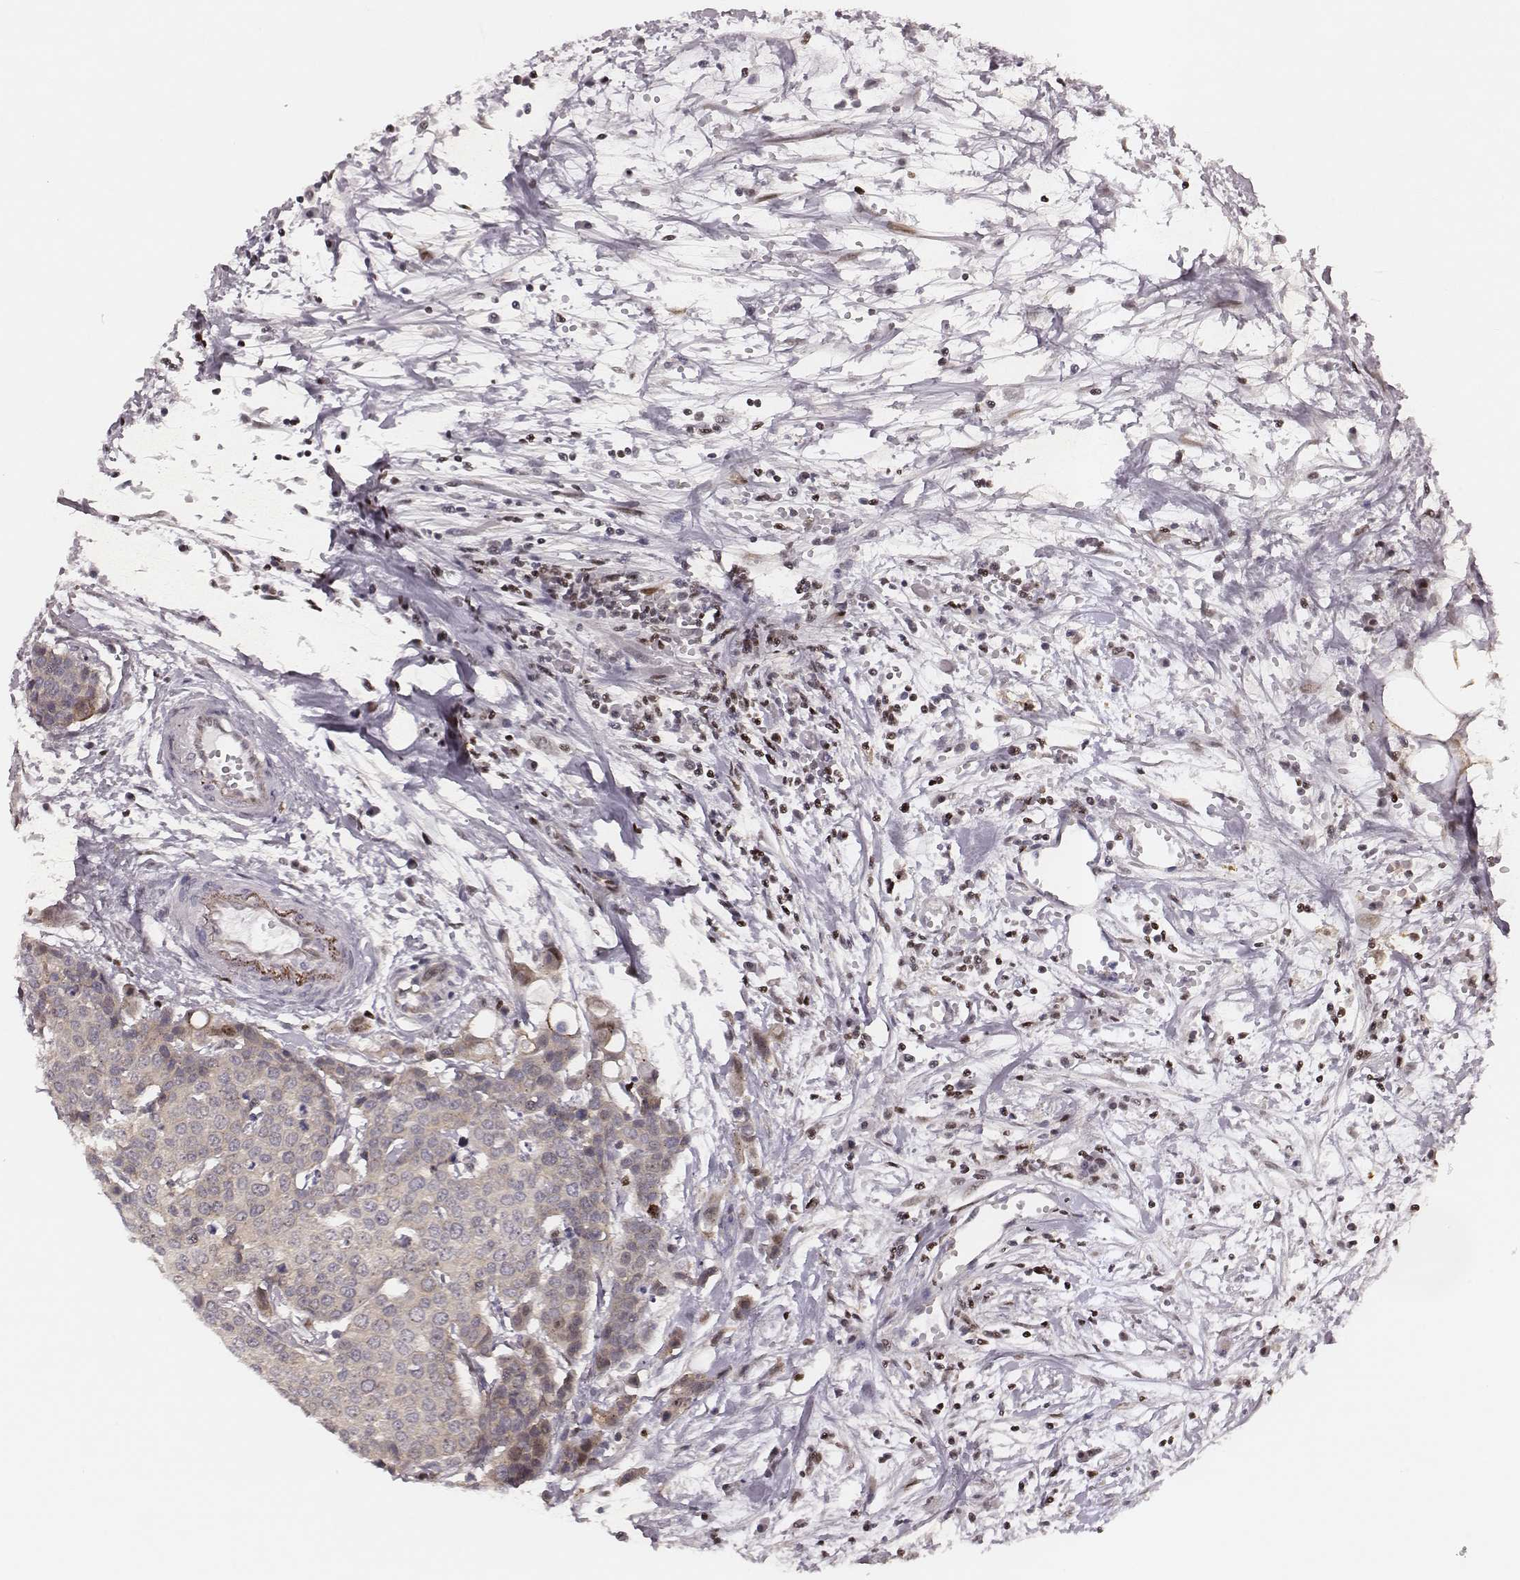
{"staining": {"intensity": "negative", "quantity": "none", "location": "none"}, "tissue": "carcinoid", "cell_type": "Tumor cells", "image_type": "cancer", "snomed": [{"axis": "morphology", "description": "Carcinoid, malignant, NOS"}, {"axis": "topography", "description": "Colon"}], "caption": "The photomicrograph exhibits no staining of tumor cells in carcinoid (malignant). Brightfield microscopy of immunohistochemistry stained with DAB (3,3'-diaminobenzidine) (brown) and hematoxylin (blue), captured at high magnification.", "gene": "WDR59", "patient": {"sex": "male", "age": 81}}